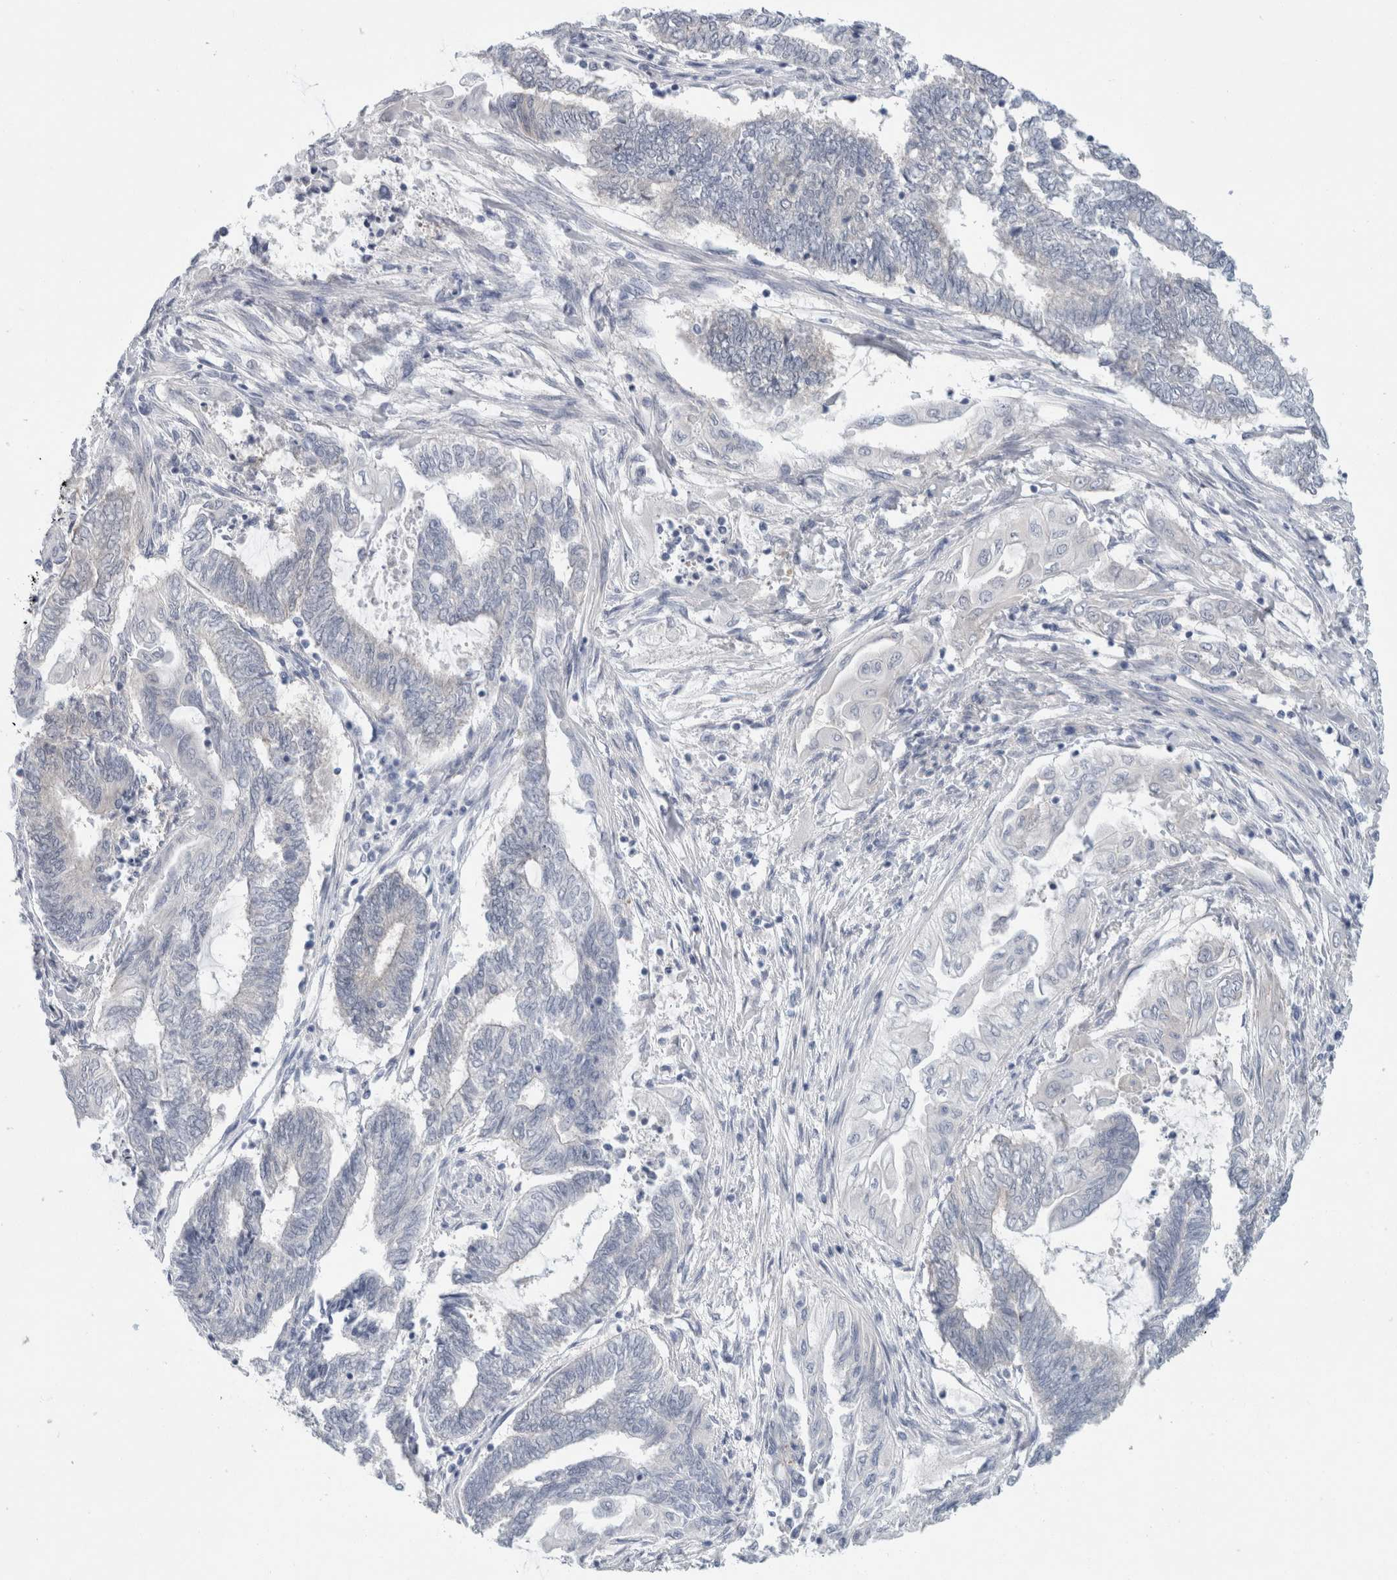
{"staining": {"intensity": "negative", "quantity": "none", "location": "none"}, "tissue": "endometrial cancer", "cell_type": "Tumor cells", "image_type": "cancer", "snomed": [{"axis": "morphology", "description": "Adenocarcinoma, NOS"}, {"axis": "topography", "description": "Uterus"}, {"axis": "topography", "description": "Endometrium"}], "caption": "This image is of endometrial cancer stained with IHC to label a protein in brown with the nuclei are counter-stained blue. There is no expression in tumor cells.", "gene": "CASP6", "patient": {"sex": "female", "age": 70}}